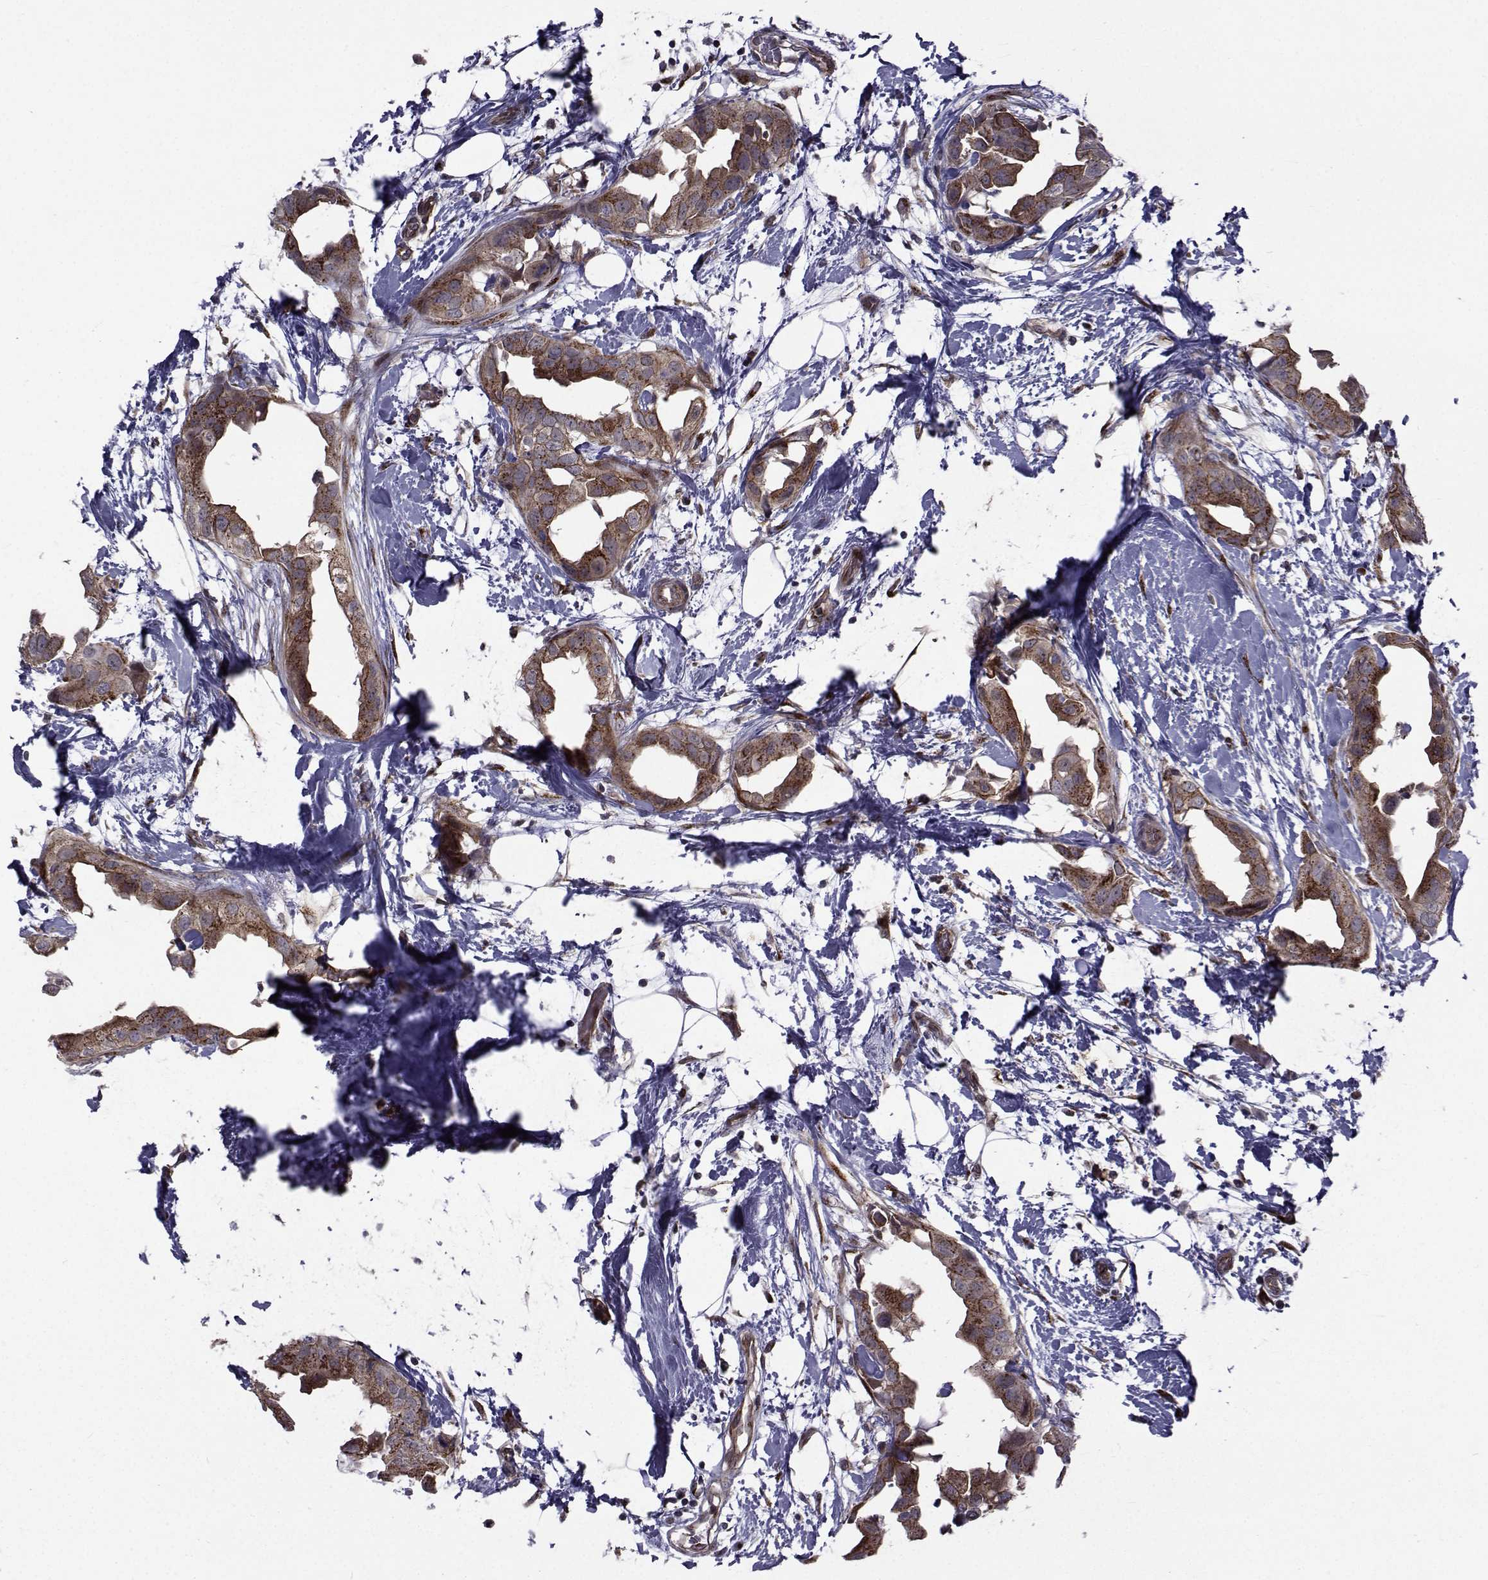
{"staining": {"intensity": "strong", "quantity": ">75%", "location": "cytoplasmic/membranous"}, "tissue": "breast cancer", "cell_type": "Tumor cells", "image_type": "cancer", "snomed": [{"axis": "morphology", "description": "Normal tissue, NOS"}, {"axis": "morphology", "description": "Duct carcinoma"}, {"axis": "topography", "description": "Breast"}], "caption": "DAB (3,3'-diaminobenzidine) immunohistochemical staining of breast cancer (infiltrating ductal carcinoma) reveals strong cytoplasmic/membranous protein expression in approximately >75% of tumor cells. Using DAB (3,3'-diaminobenzidine) (brown) and hematoxylin (blue) stains, captured at high magnification using brightfield microscopy.", "gene": "ATP6V1C2", "patient": {"sex": "female", "age": 40}}